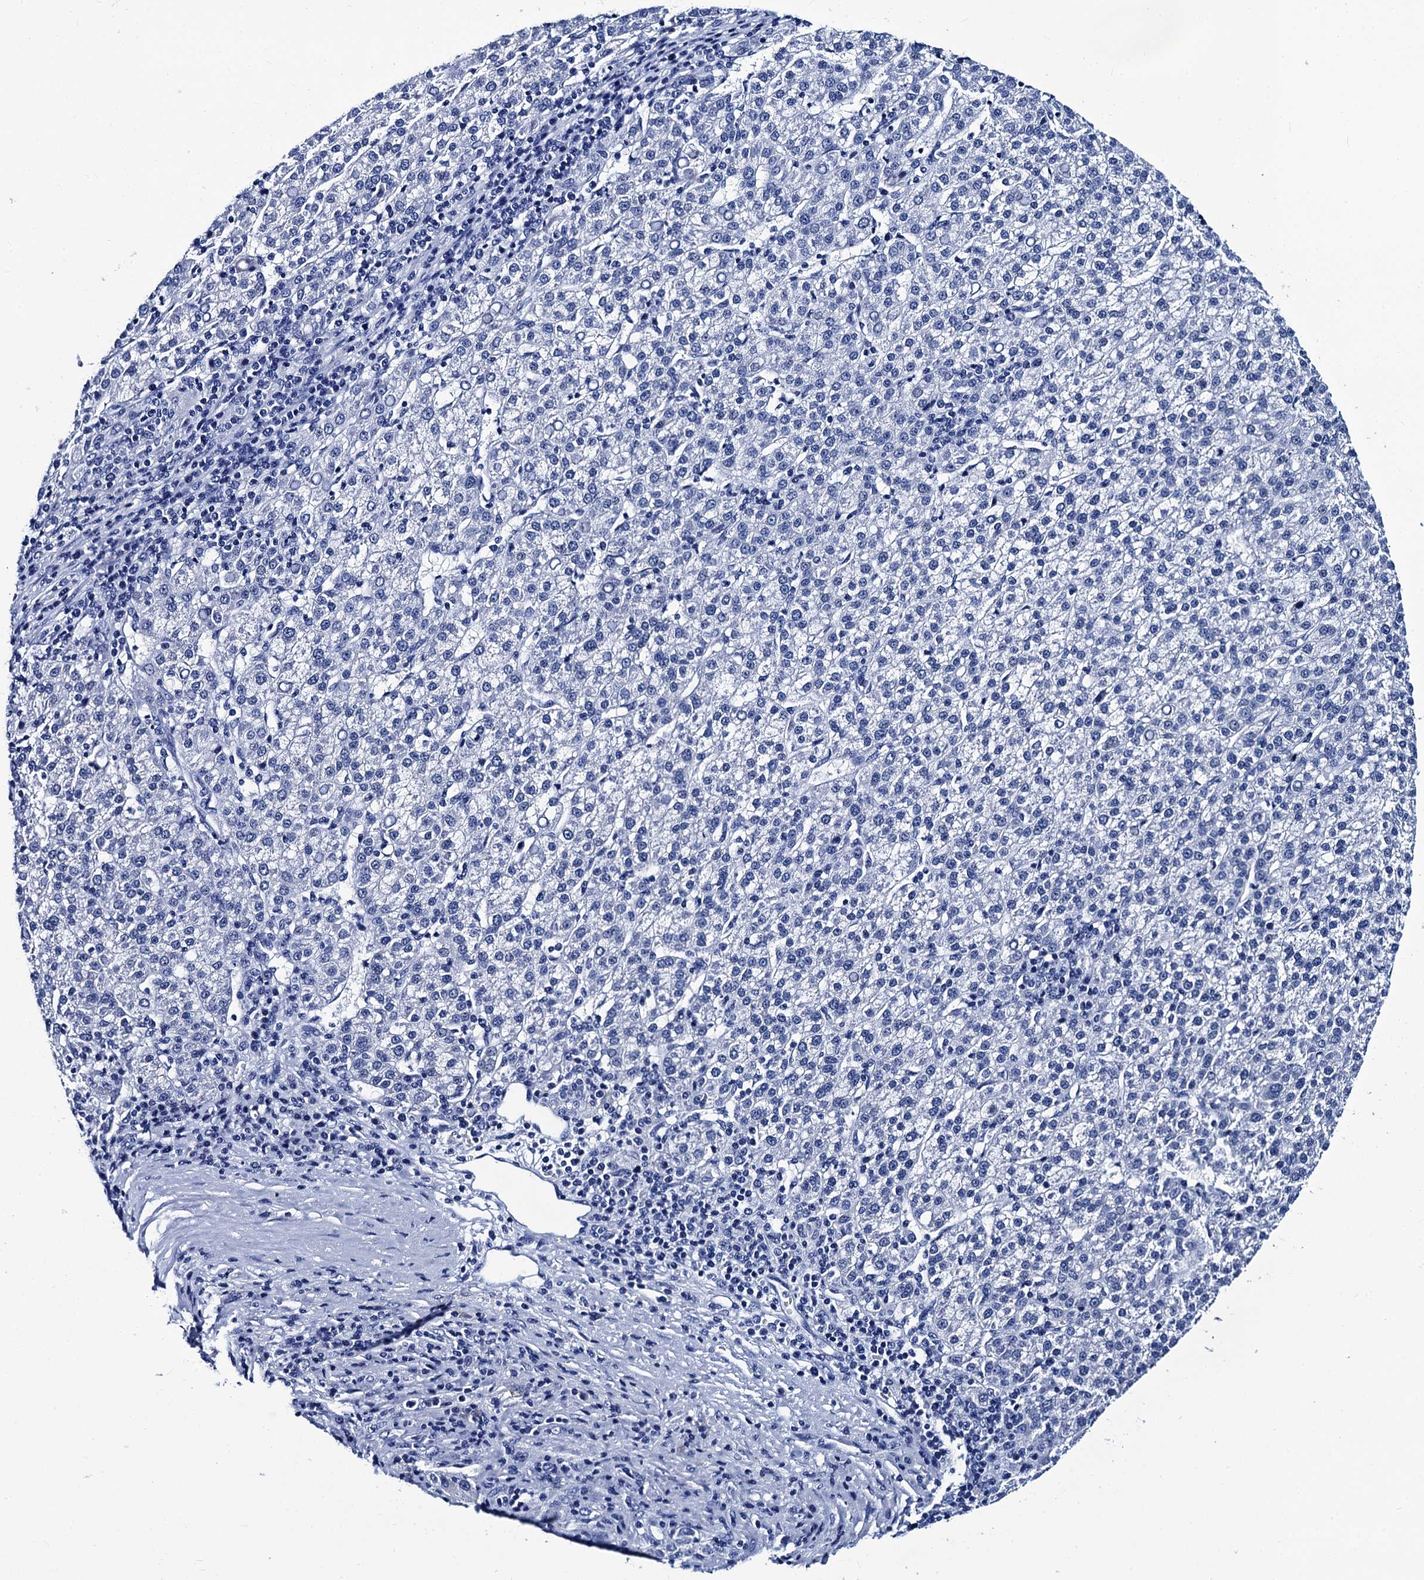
{"staining": {"intensity": "negative", "quantity": "none", "location": "none"}, "tissue": "liver cancer", "cell_type": "Tumor cells", "image_type": "cancer", "snomed": [{"axis": "morphology", "description": "Carcinoma, Hepatocellular, NOS"}, {"axis": "topography", "description": "Liver"}], "caption": "The photomicrograph shows no significant expression in tumor cells of liver cancer (hepatocellular carcinoma).", "gene": "MYBPC3", "patient": {"sex": "female", "age": 58}}